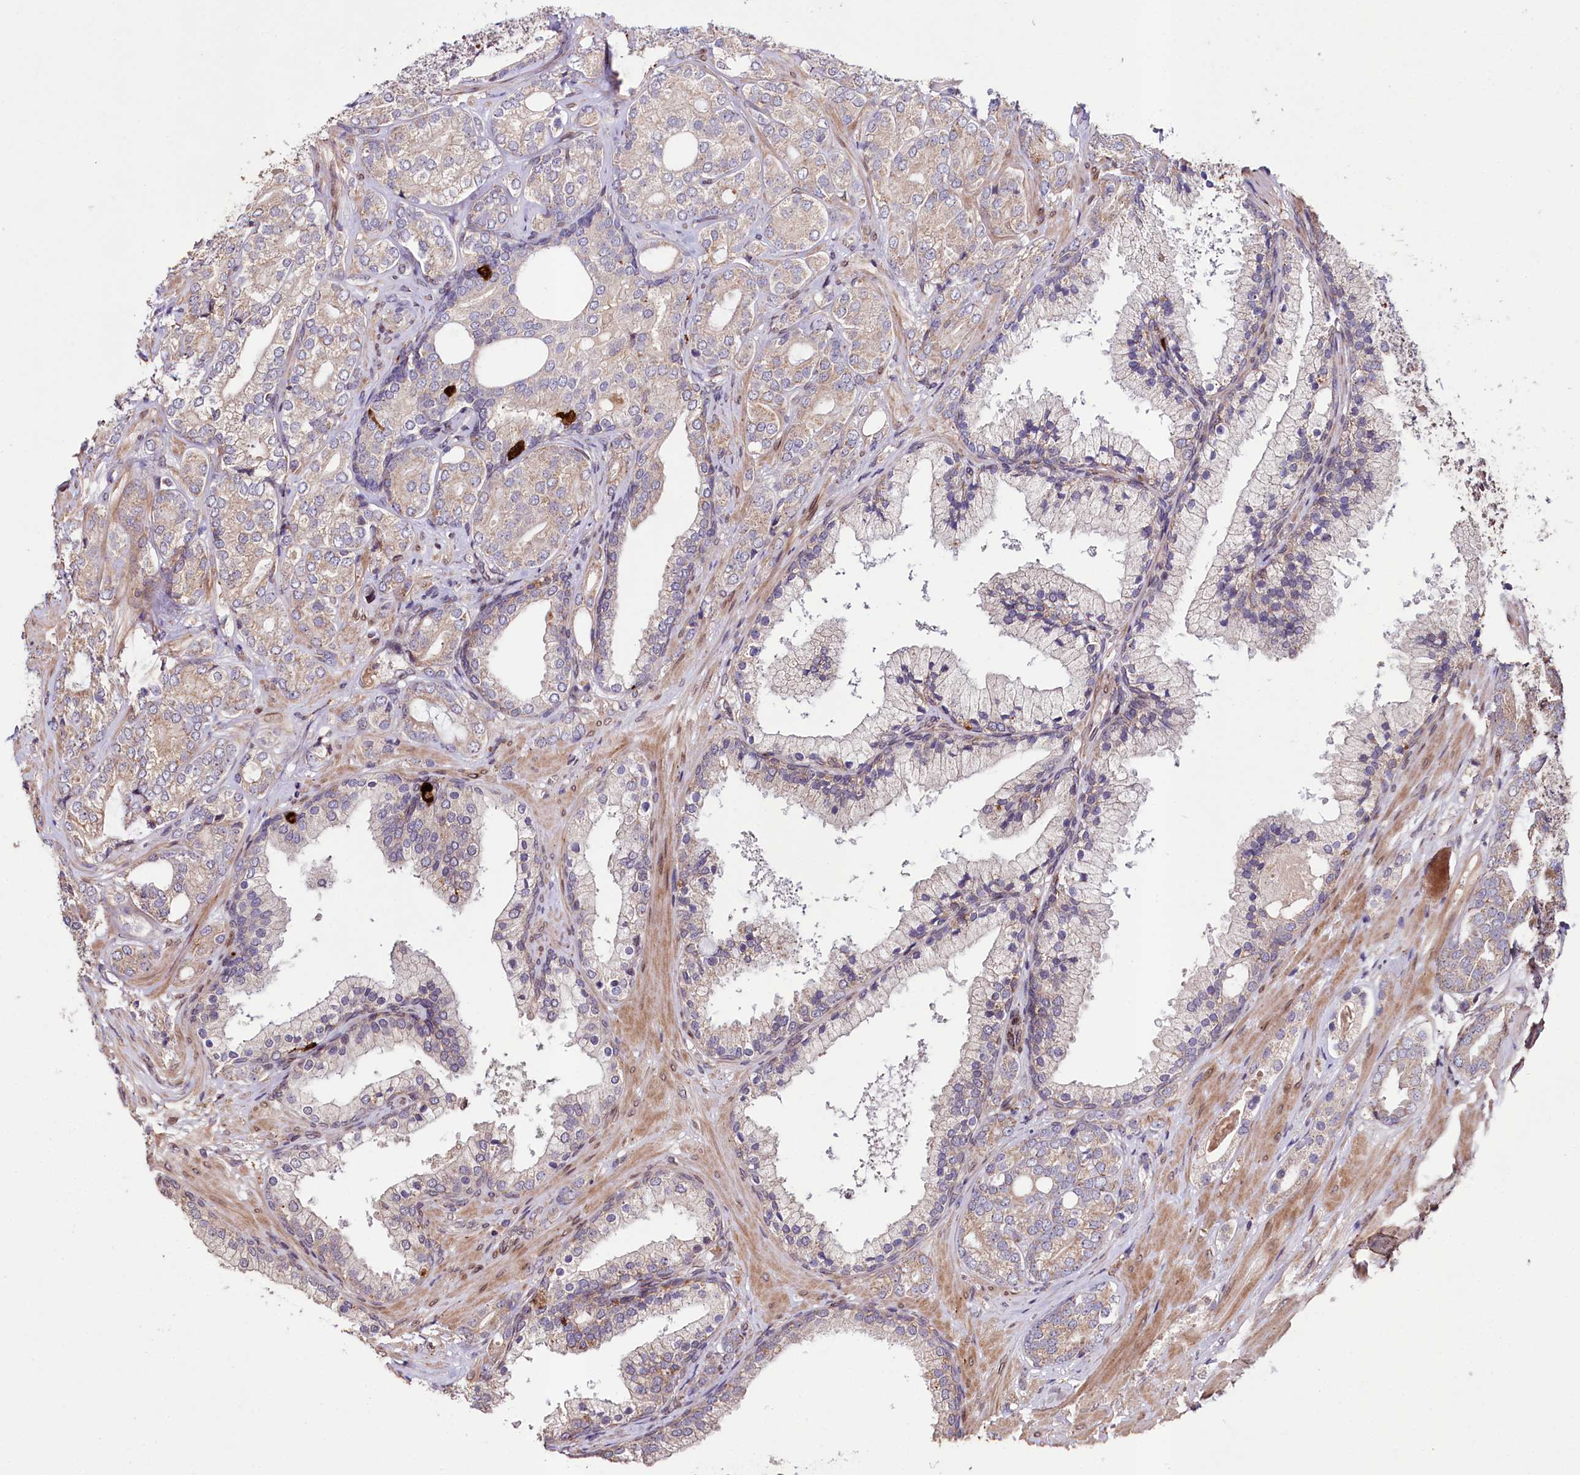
{"staining": {"intensity": "weak", "quantity": ">75%", "location": "cytoplasmic/membranous"}, "tissue": "prostate cancer", "cell_type": "Tumor cells", "image_type": "cancer", "snomed": [{"axis": "morphology", "description": "Adenocarcinoma, High grade"}, {"axis": "topography", "description": "Prostate"}], "caption": "Weak cytoplasmic/membranous positivity for a protein is seen in about >75% of tumor cells of high-grade adenocarcinoma (prostate) using immunohistochemistry (IHC).", "gene": "ZNF226", "patient": {"sex": "male", "age": 60}}